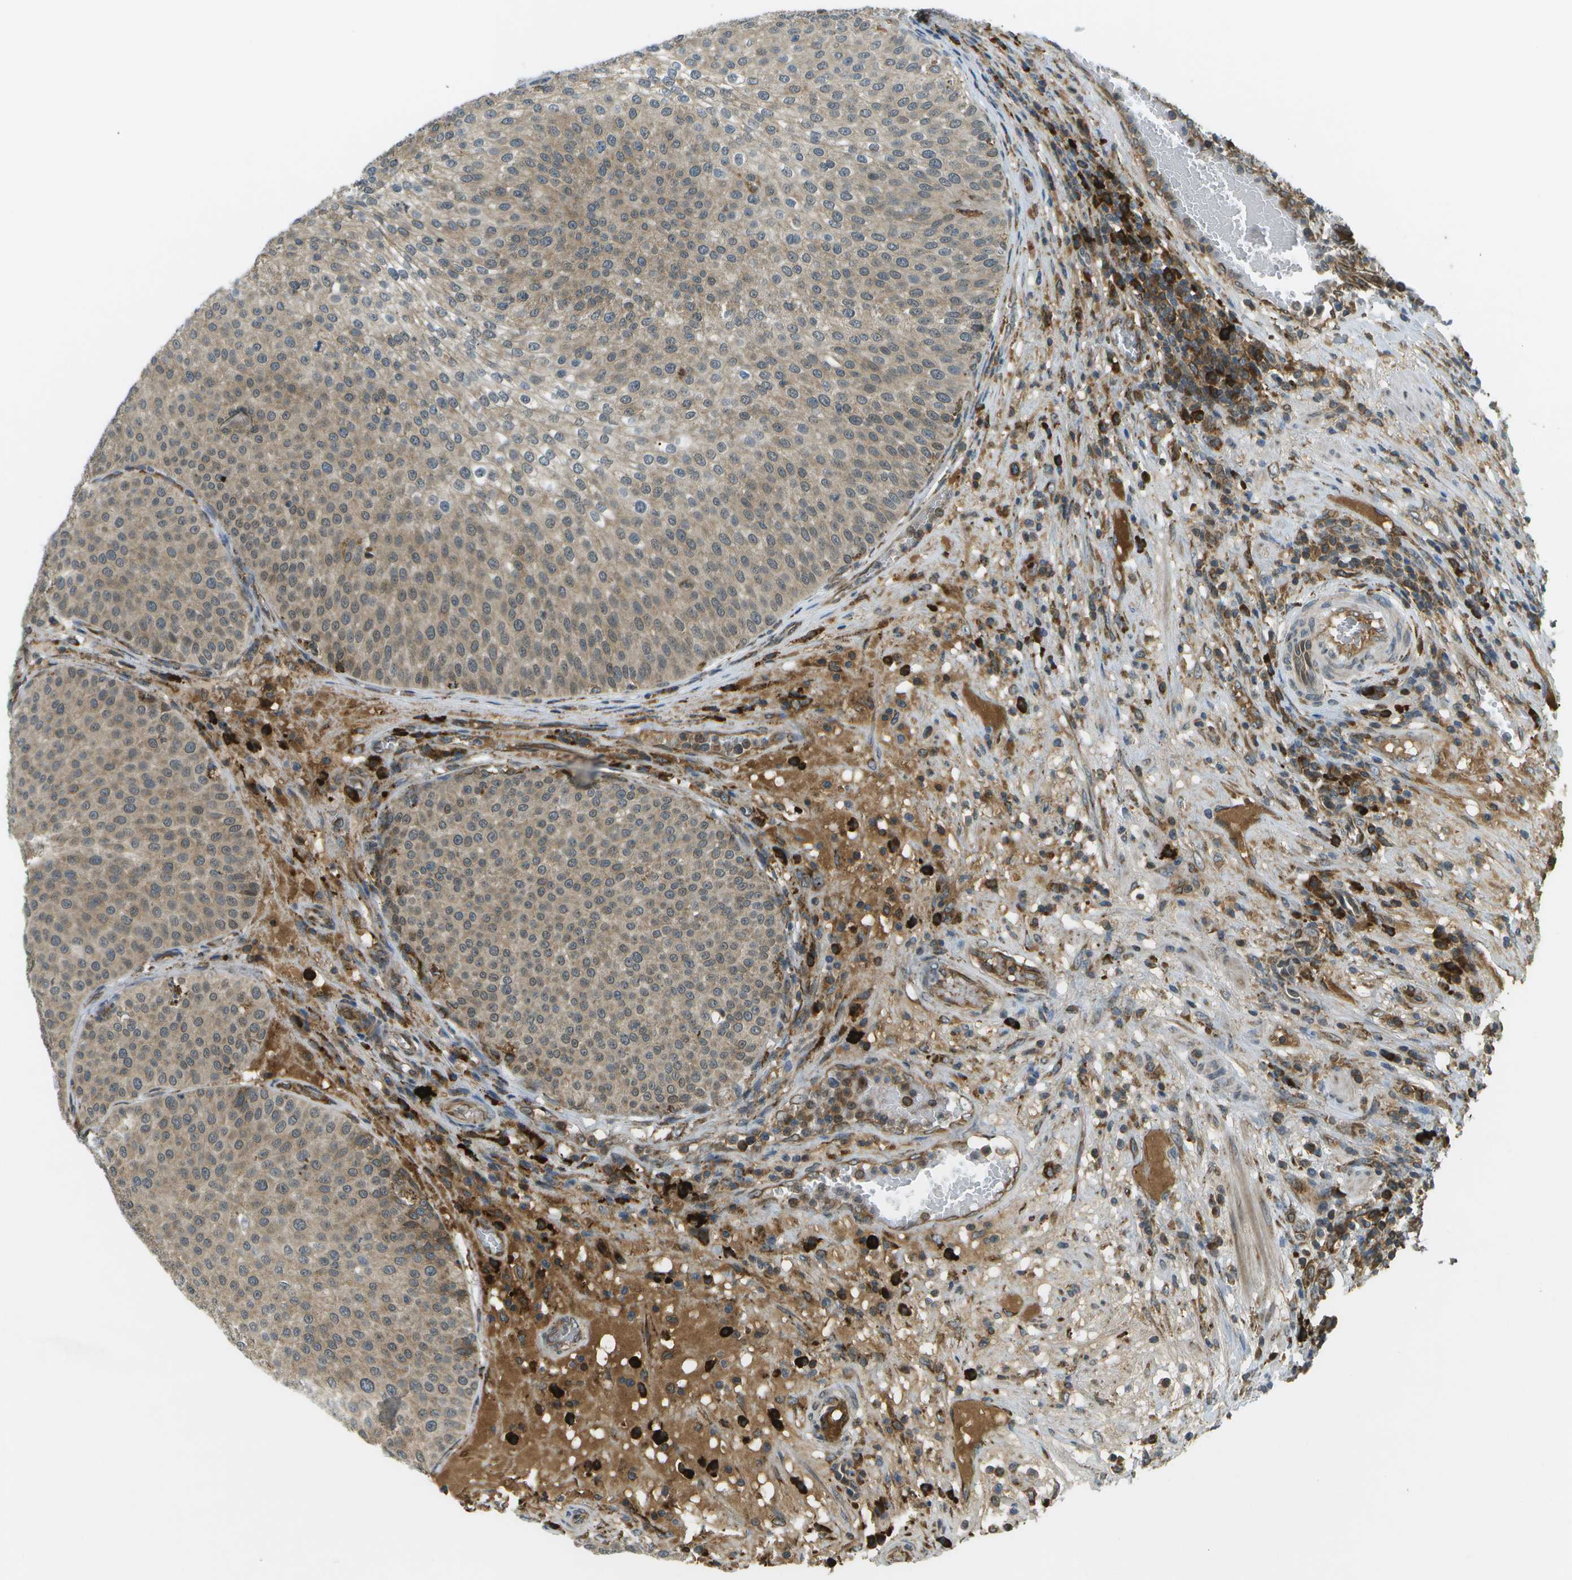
{"staining": {"intensity": "weak", "quantity": "25%-75%", "location": "cytoplasmic/membranous"}, "tissue": "urothelial cancer", "cell_type": "Tumor cells", "image_type": "cancer", "snomed": [{"axis": "morphology", "description": "Urothelial carcinoma, Low grade"}, {"axis": "topography", "description": "Smooth muscle"}, {"axis": "topography", "description": "Urinary bladder"}], "caption": "Human urothelial cancer stained for a protein (brown) shows weak cytoplasmic/membranous positive staining in about 25%-75% of tumor cells.", "gene": "USP30", "patient": {"sex": "male", "age": 60}}